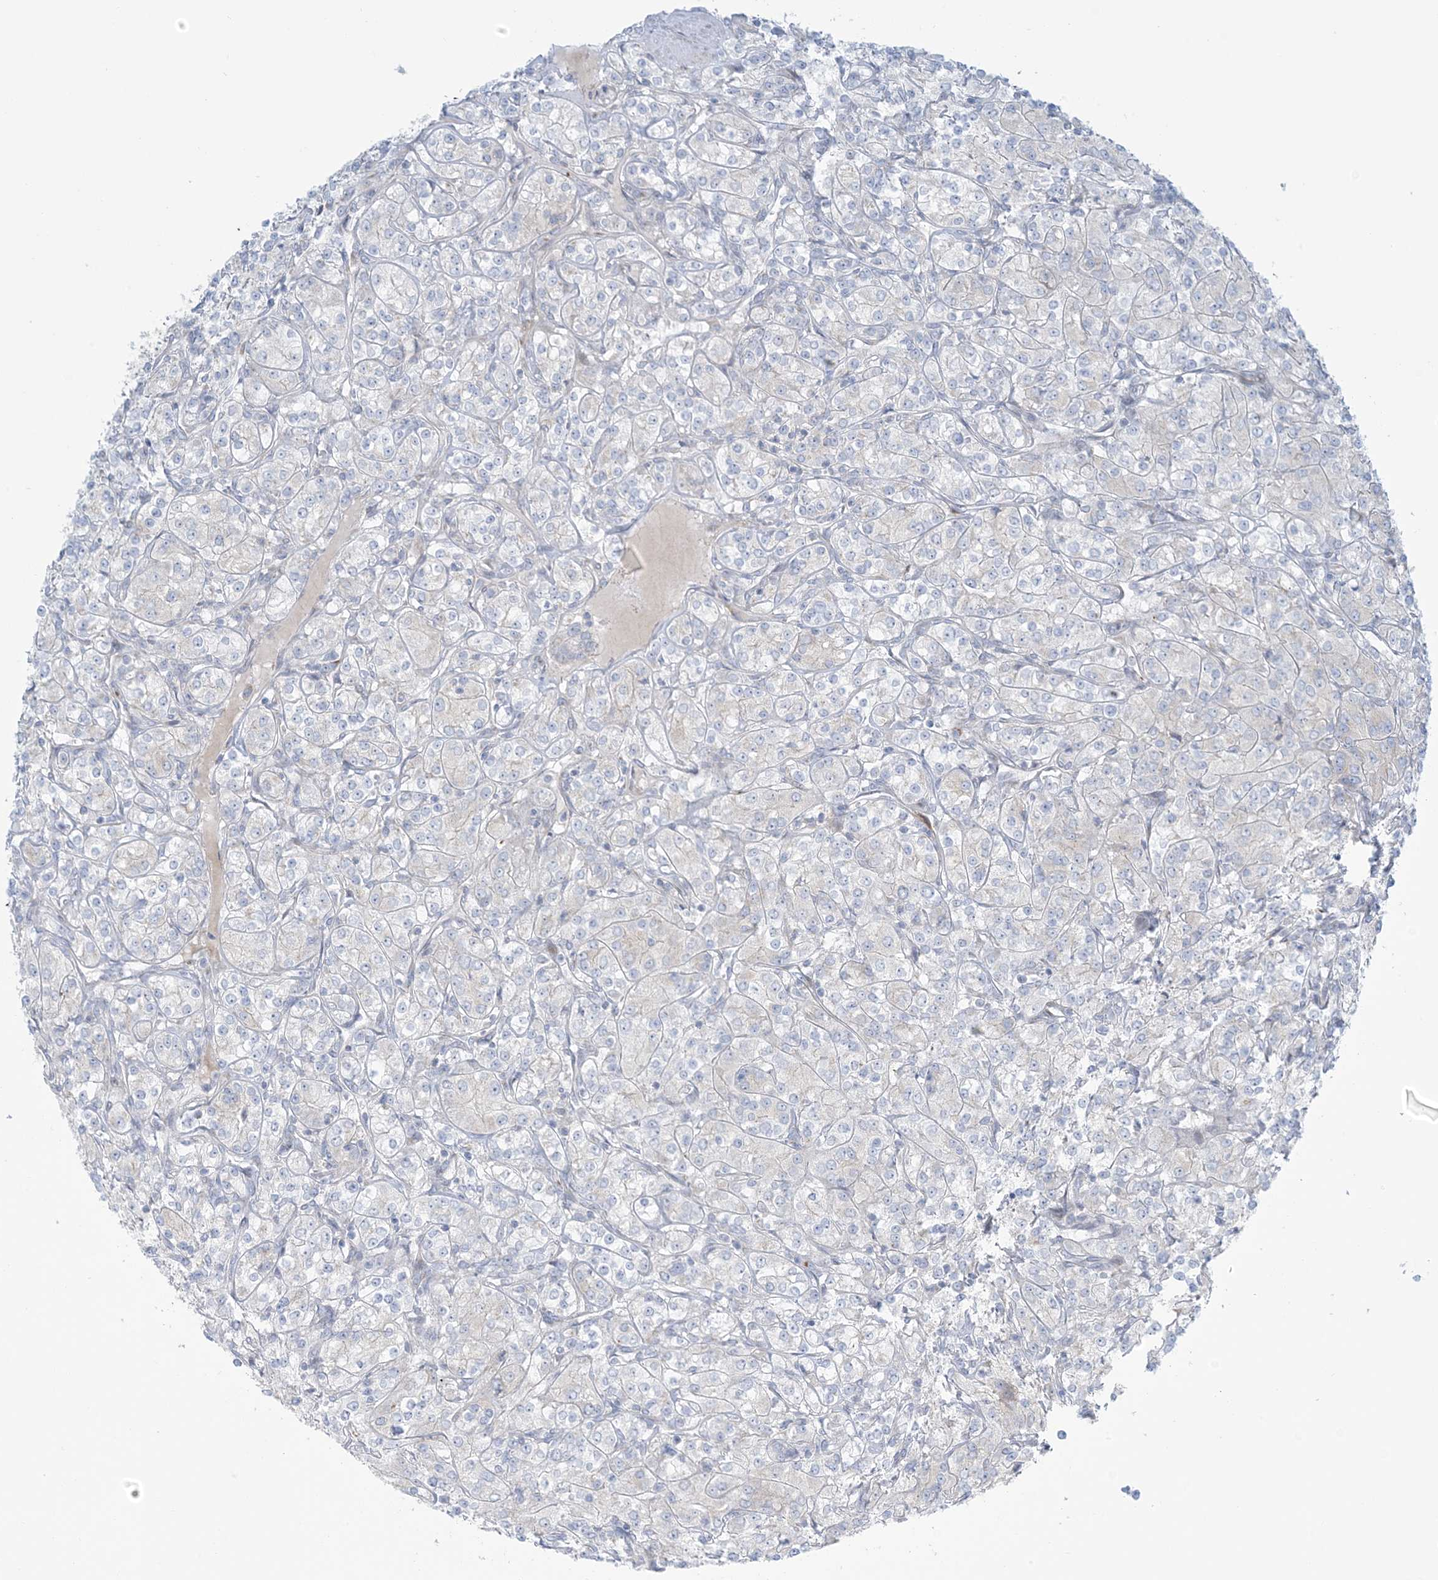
{"staining": {"intensity": "negative", "quantity": "none", "location": "none"}, "tissue": "renal cancer", "cell_type": "Tumor cells", "image_type": "cancer", "snomed": [{"axis": "morphology", "description": "Adenocarcinoma, NOS"}, {"axis": "topography", "description": "Kidney"}], "caption": "An image of renal cancer stained for a protein demonstrates no brown staining in tumor cells.", "gene": "AFTPH", "patient": {"sex": "male", "age": 77}}